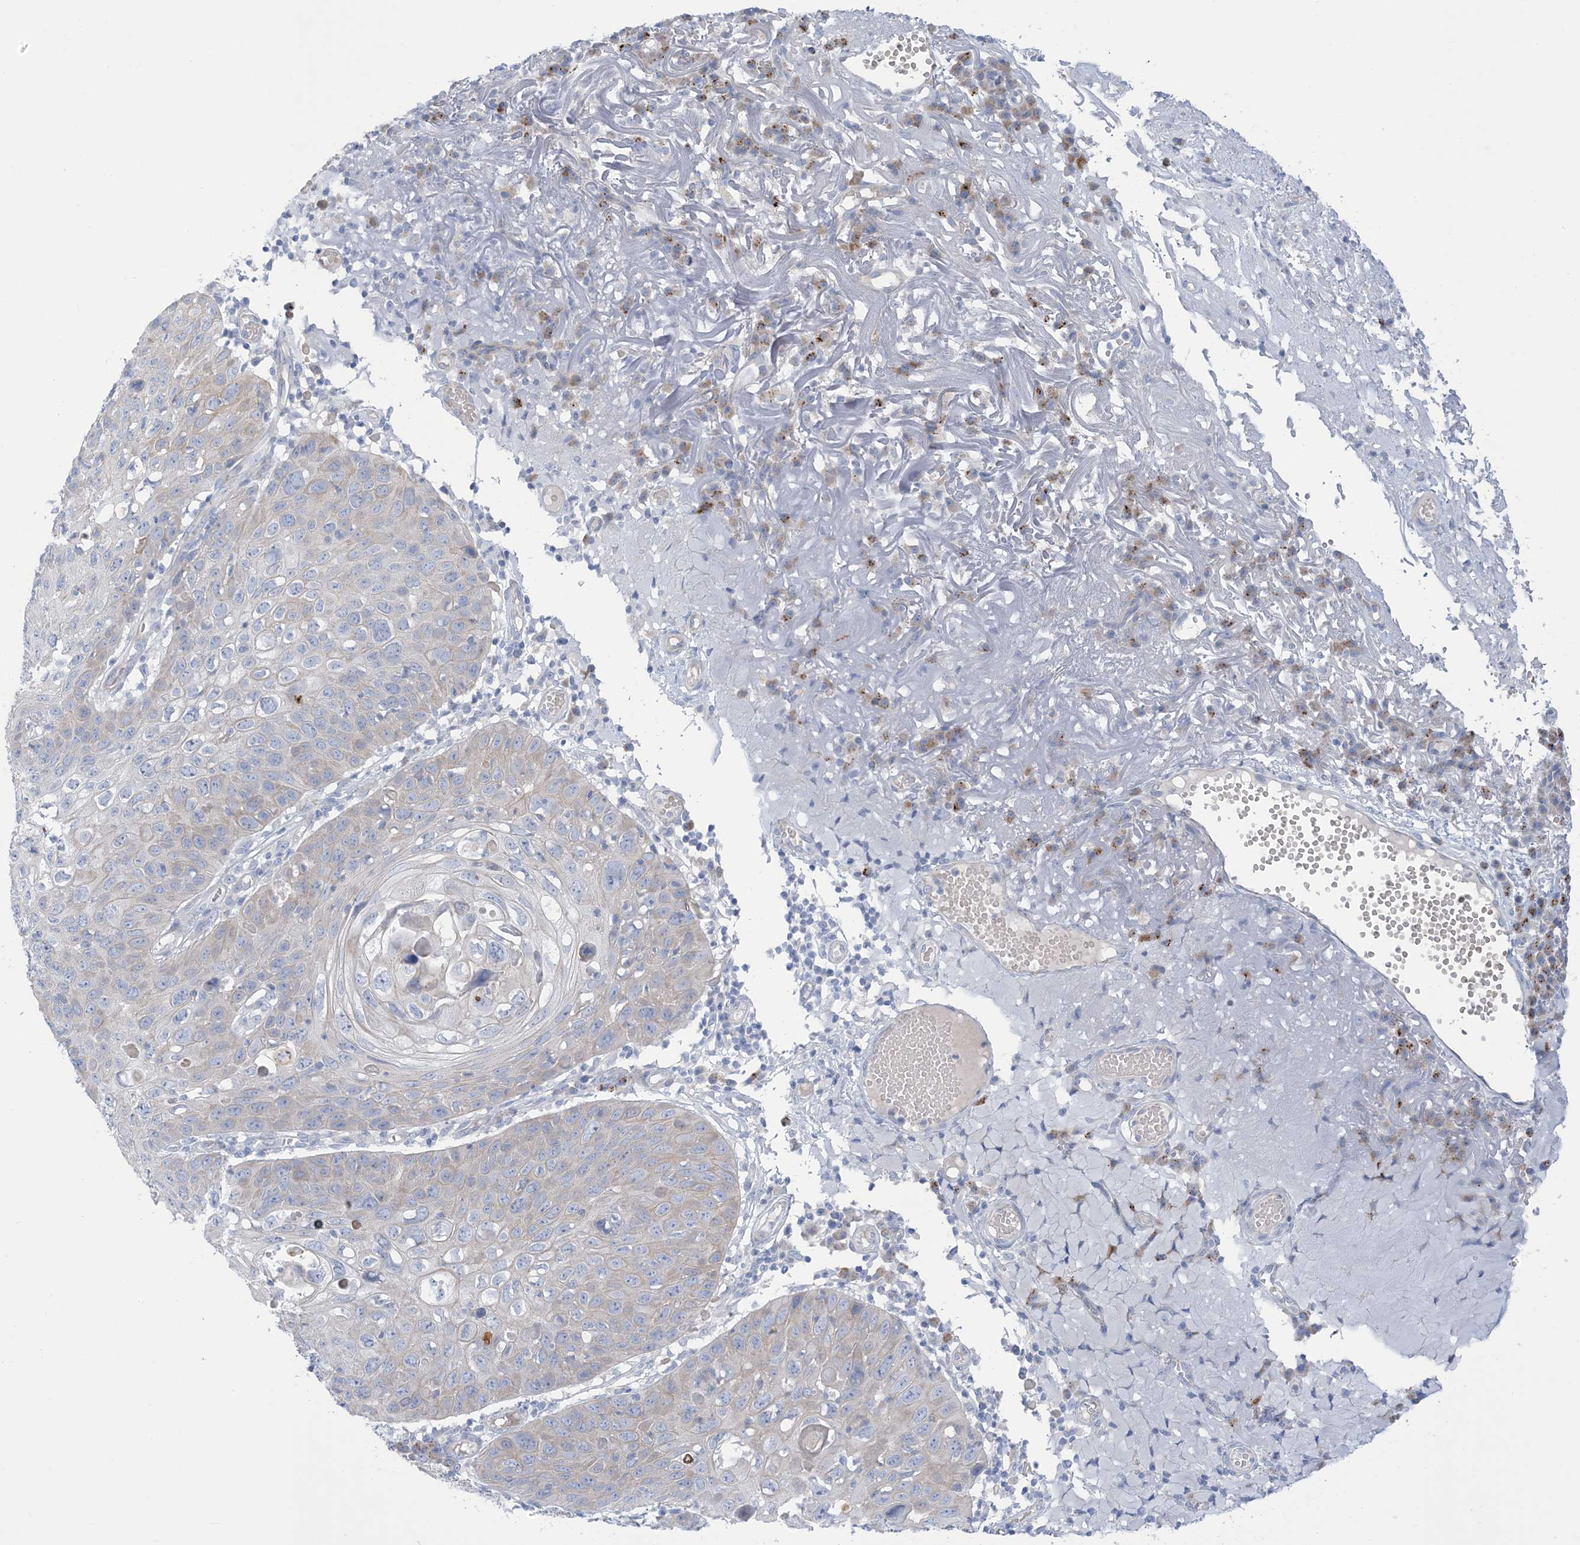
{"staining": {"intensity": "negative", "quantity": "none", "location": "none"}, "tissue": "skin cancer", "cell_type": "Tumor cells", "image_type": "cancer", "snomed": [{"axis": "morphology", "description": "Squamous cell carcinoma, NOS"}, {"axis": "topography", "description": "Skin"}], "caption": "Protein analysis of skin cancer (squamous cell carcinoma) displays no significant expression in tumor cells. (DAB immunohistochemistry (IHC) with hematoxylin counter stain).", "gene": "XIRP2", "patient": {"sex": "female", "age": 90}}